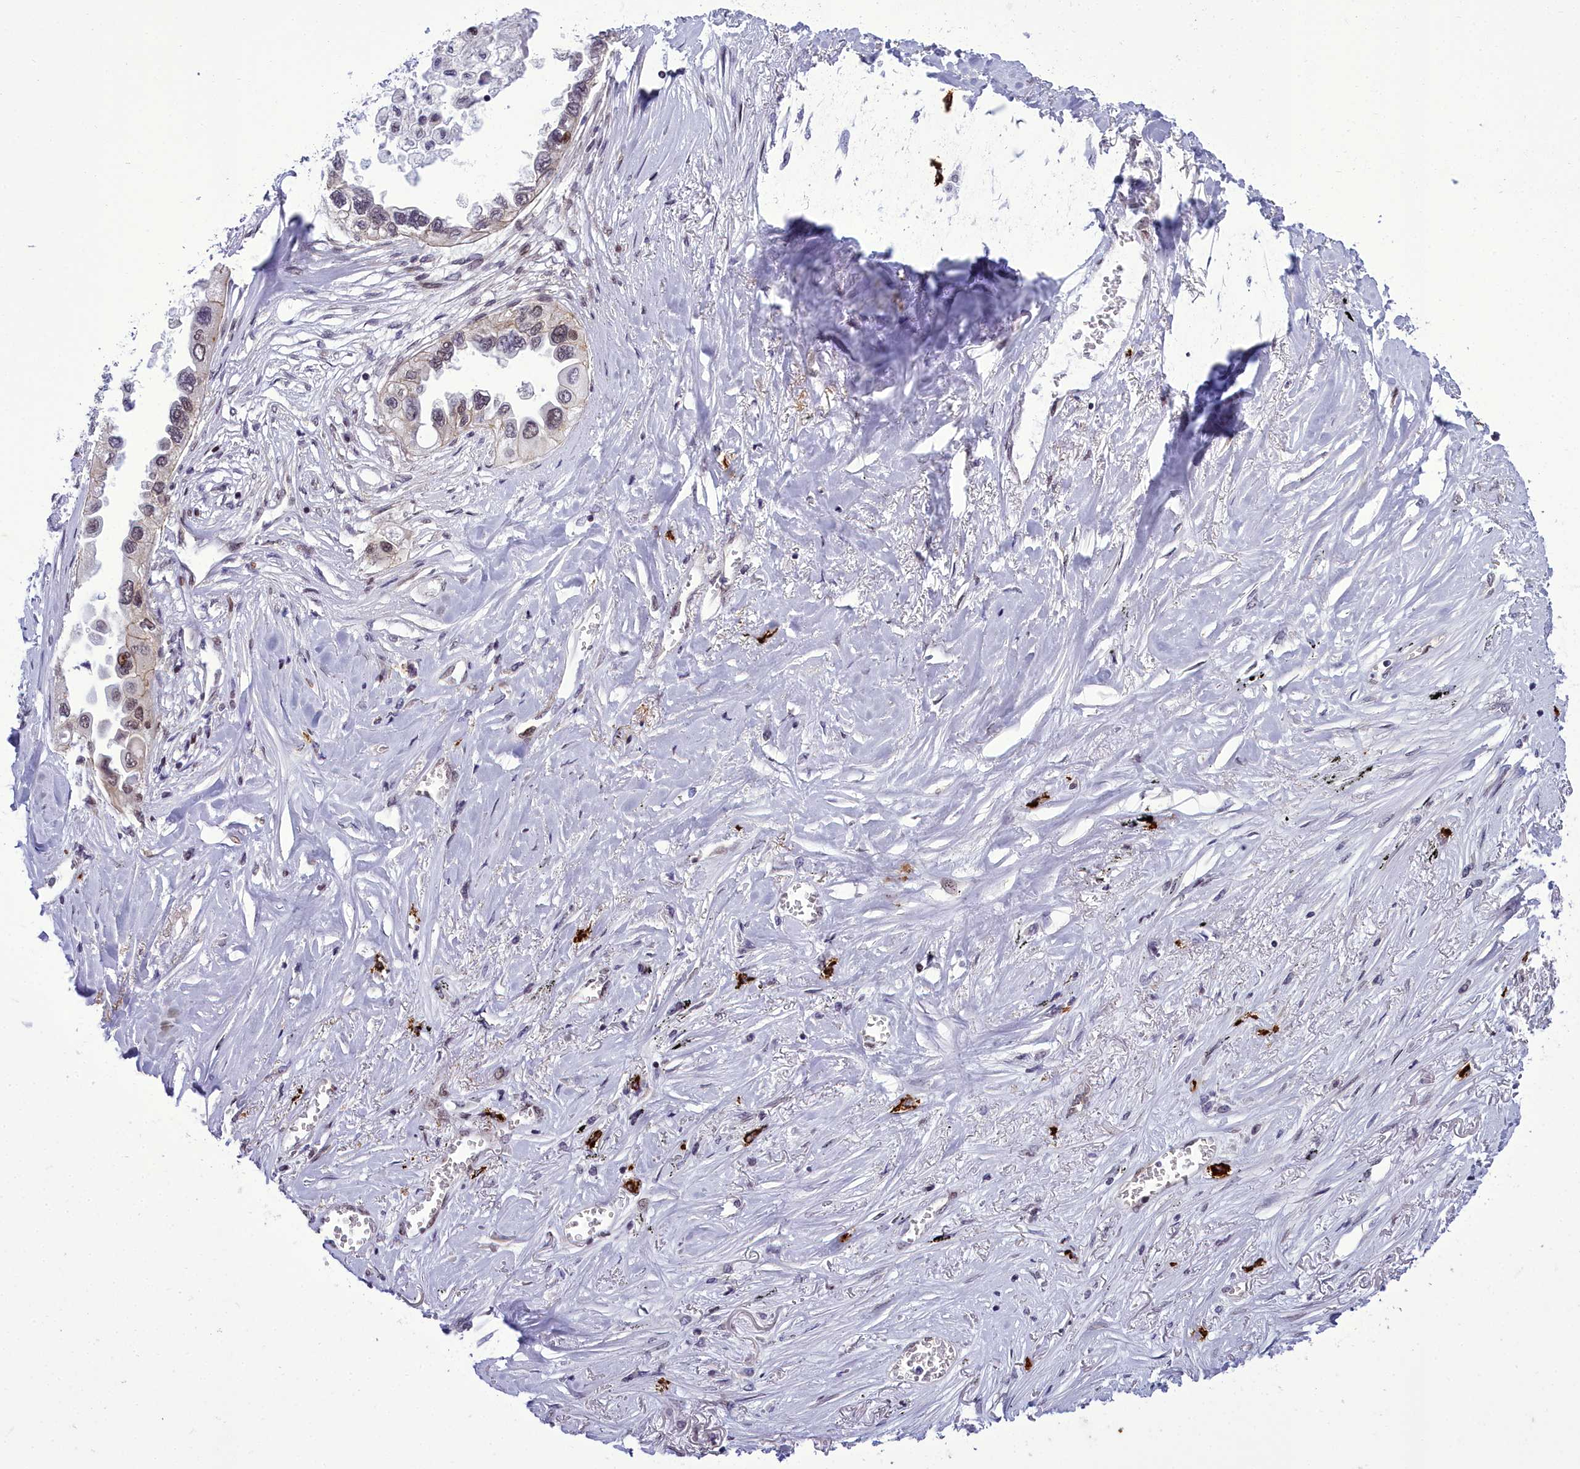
{"staining": {"intensity": "weak", "quantity": "25%-75%", "location": "nuclear"}, "tissue": "lung cancer", "cell_type": "Tumor cells", "image_type": "cancer", "snomed": [{"axis": "morphology", "description": "Adenocarcinoma, NOS"}, {"axis": "topography", "description": "Lung"}], "caption": "Lung cancer (adenocarcinoma) stained for a protein reveals weak nuclear positivity in tumor cells.", "gene": "CEACAM19", "patient": {"sex": "female", "age": 76}}